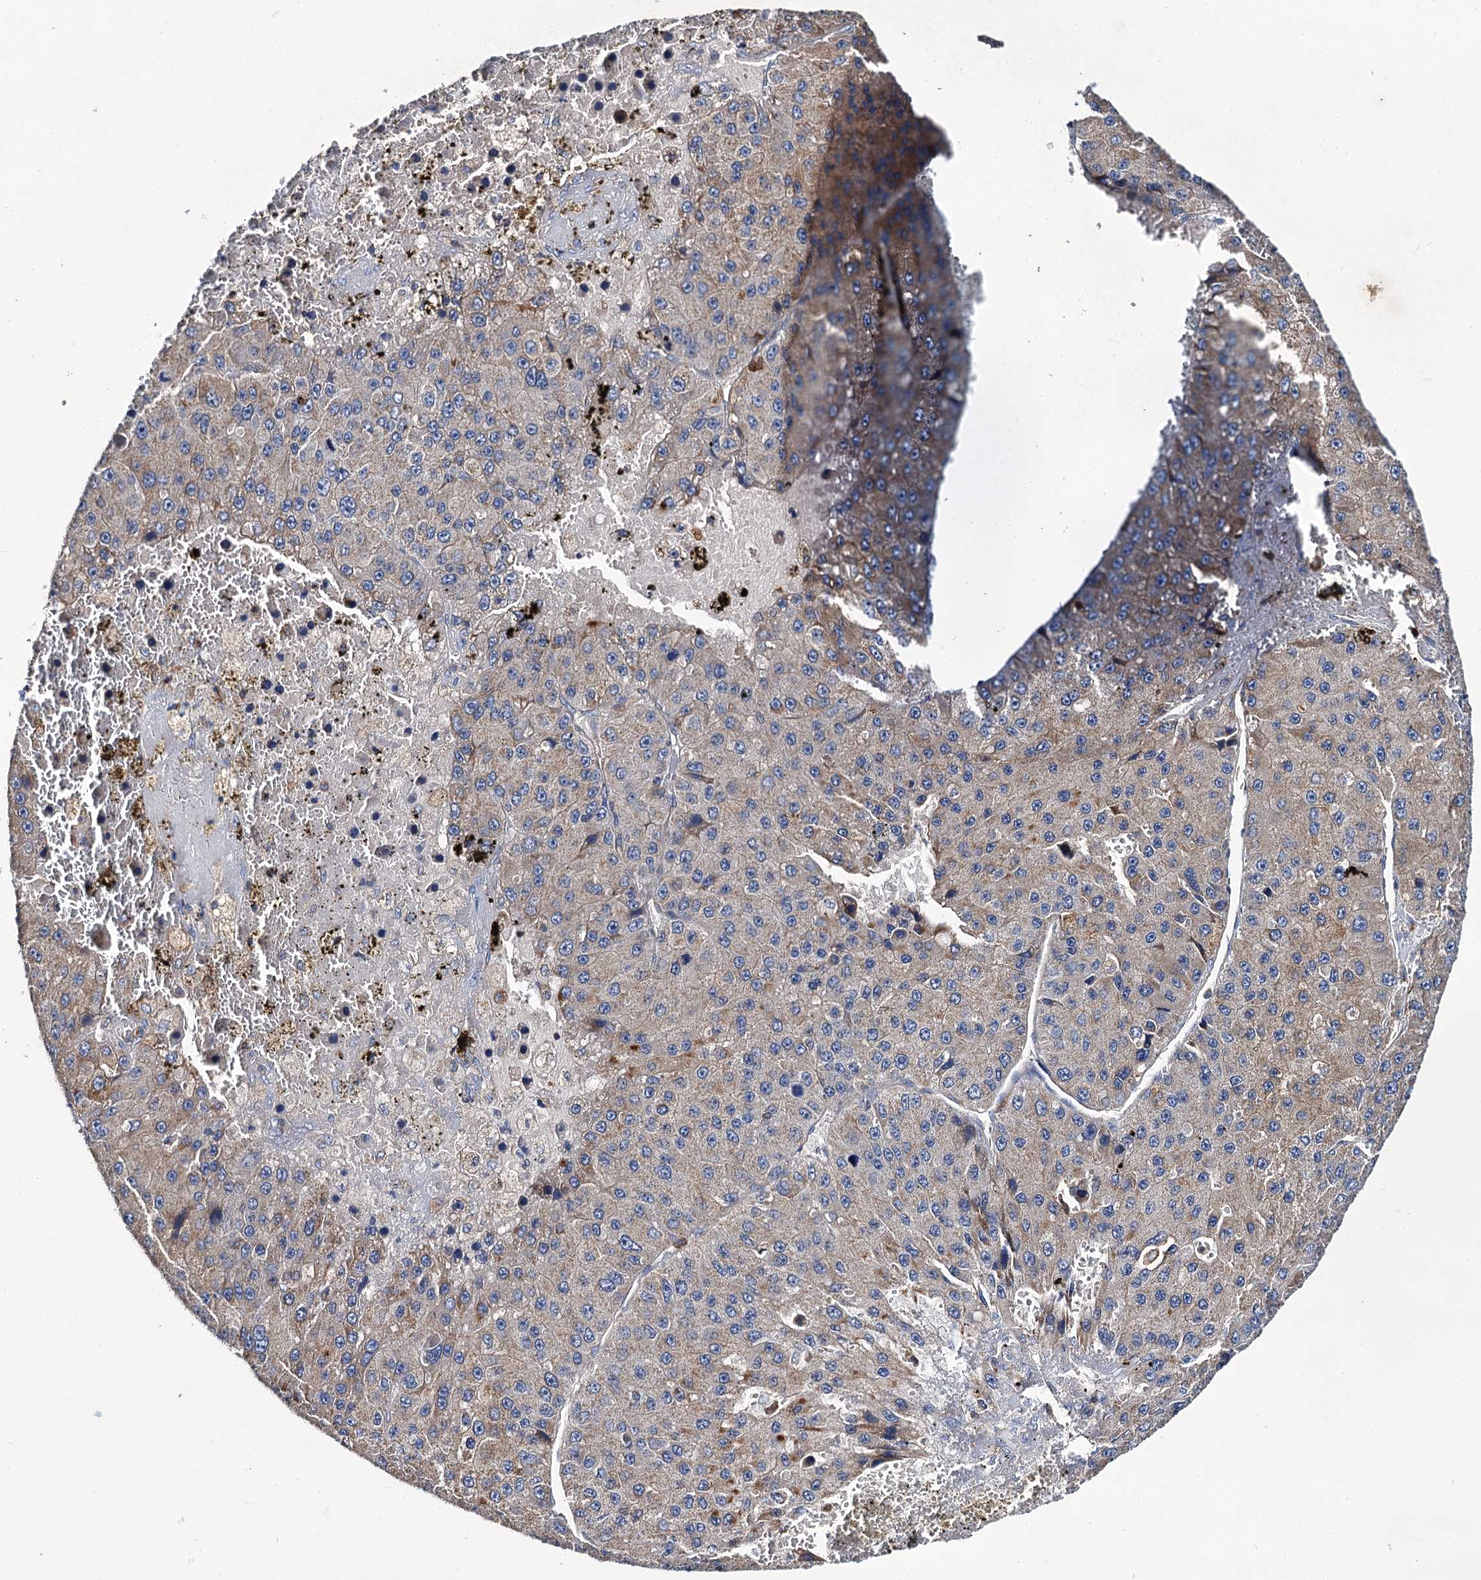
{"staining": {"intensity": "moderate", "quantity": "25%-75%", "location": "cytoplasmic/membranous"}, "tissue": "liver cancer", "cell_type": "Tumor cells", "image_type": "cancer", "snomed": [{"axis": "morphology", "description": "Carcinoma, Hepatocellular, NOS"}, {"axis": "topography", "description": "Liver"}], "caption": "This image demonstrates liver hepatocellular carcinoma stained with immunohistochemistry to label a protein in brown. The cytoplasmic/membranous of tumor cells show moderate positivity for the protein. Nuclei are counter-stained blue.", "gene": "UBASH3B", "patient": {"sex": "female", "age": 73}}